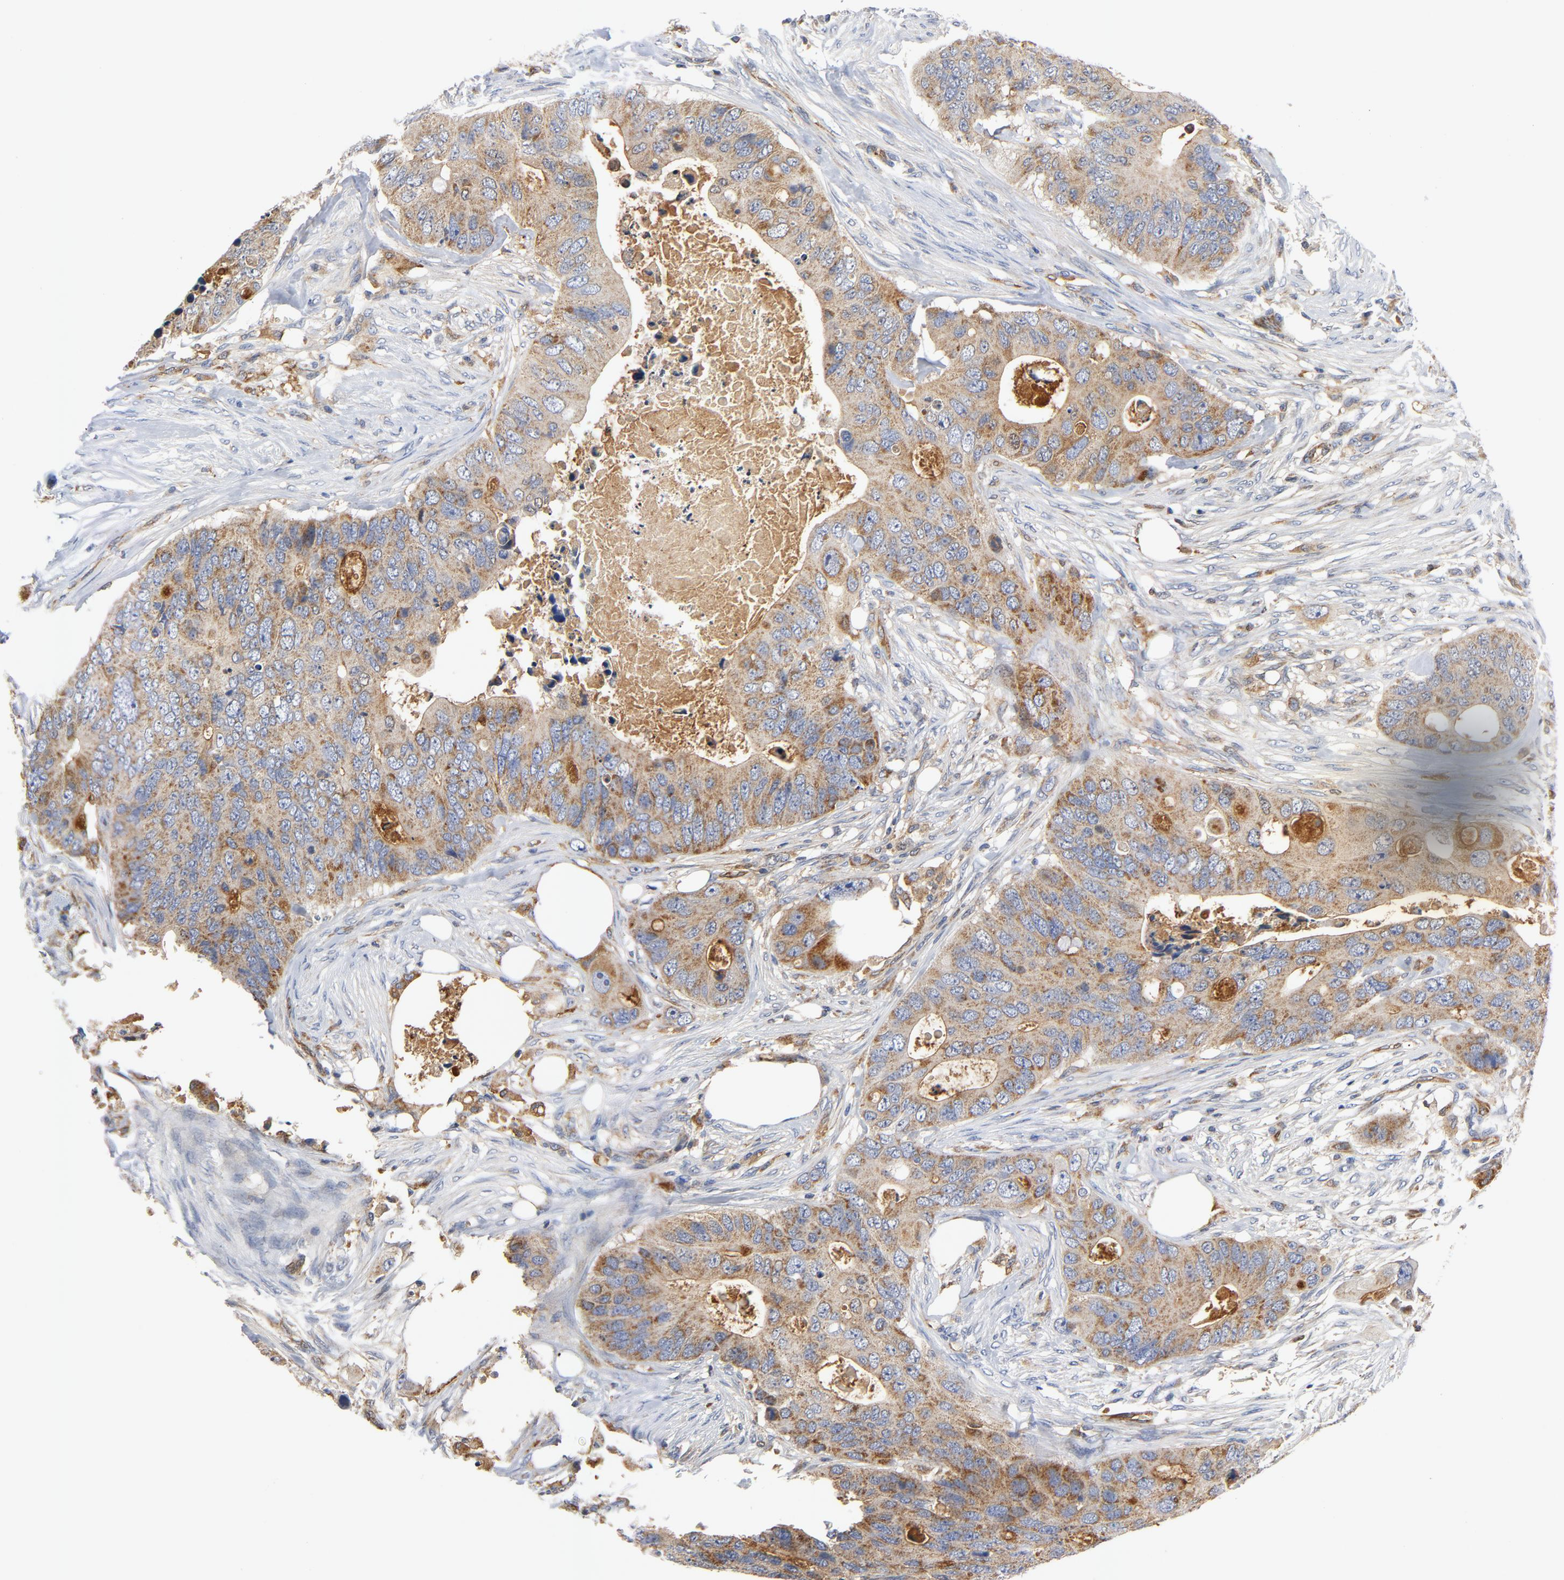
{"staining": {"intensity": "moderate", "quantity": ">75%", "location": "cytoplasmic/membranous"}, "tissue": "colorectal cancer", "cell_type": "Tumor cells", "image_type": "cancer", "snomed": [{"axis": "morphology", "description": "Adenocarcinoma, NOS"}, {"axis": "topography", "description": "Colon"}], "caption": "This image shows IHC staining of human colorectal adenocarcinoma, with medium moderate cytoplasmic/membranous positivity in about >75% of tumor cells.", "gene": "RAPGEF4", "patient": {"sex": "male", "age": 71}}